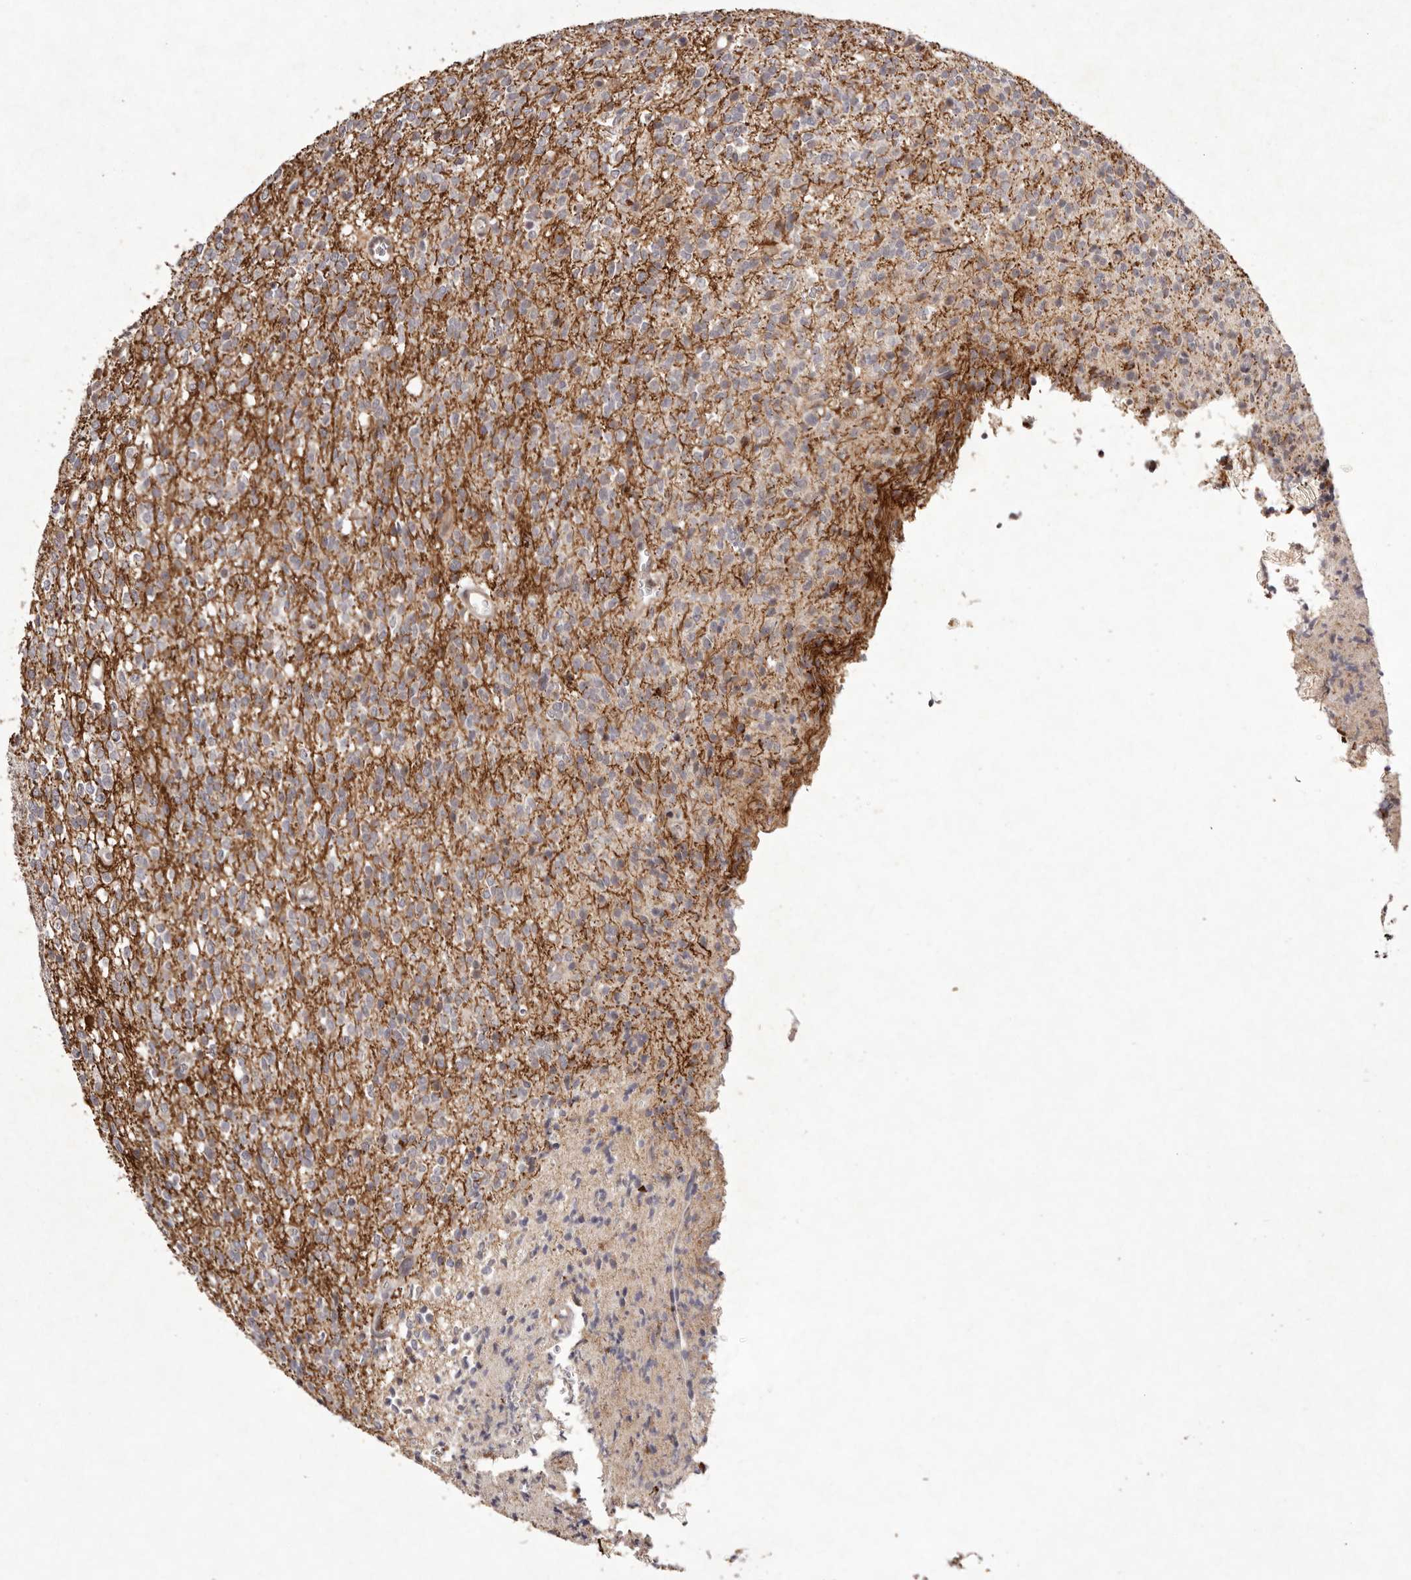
{"staining": {"intensity": "weak", "quantity": "25%-75%", "location": "cytoplasmic/membranous"}, "tissue": "glioma", "cell_type": "Tumor cells", "image_type": "cancer", "snomed": [{"axis": "morphology", "description": "Glioma, malignant, High grade"}, {"axis": "topography", "description": "Brain"}], "caption": "The micrograph demonstrates a brown stain indicating the presence of a protein in the cytoplasmic/membranous of tumor cells in malignant glioma (high-grade). (DAB = brown stain, brightfield microscopy at high magnification).", "gene": "BUD31", "patient": {"sex": "male", "age": 34}}